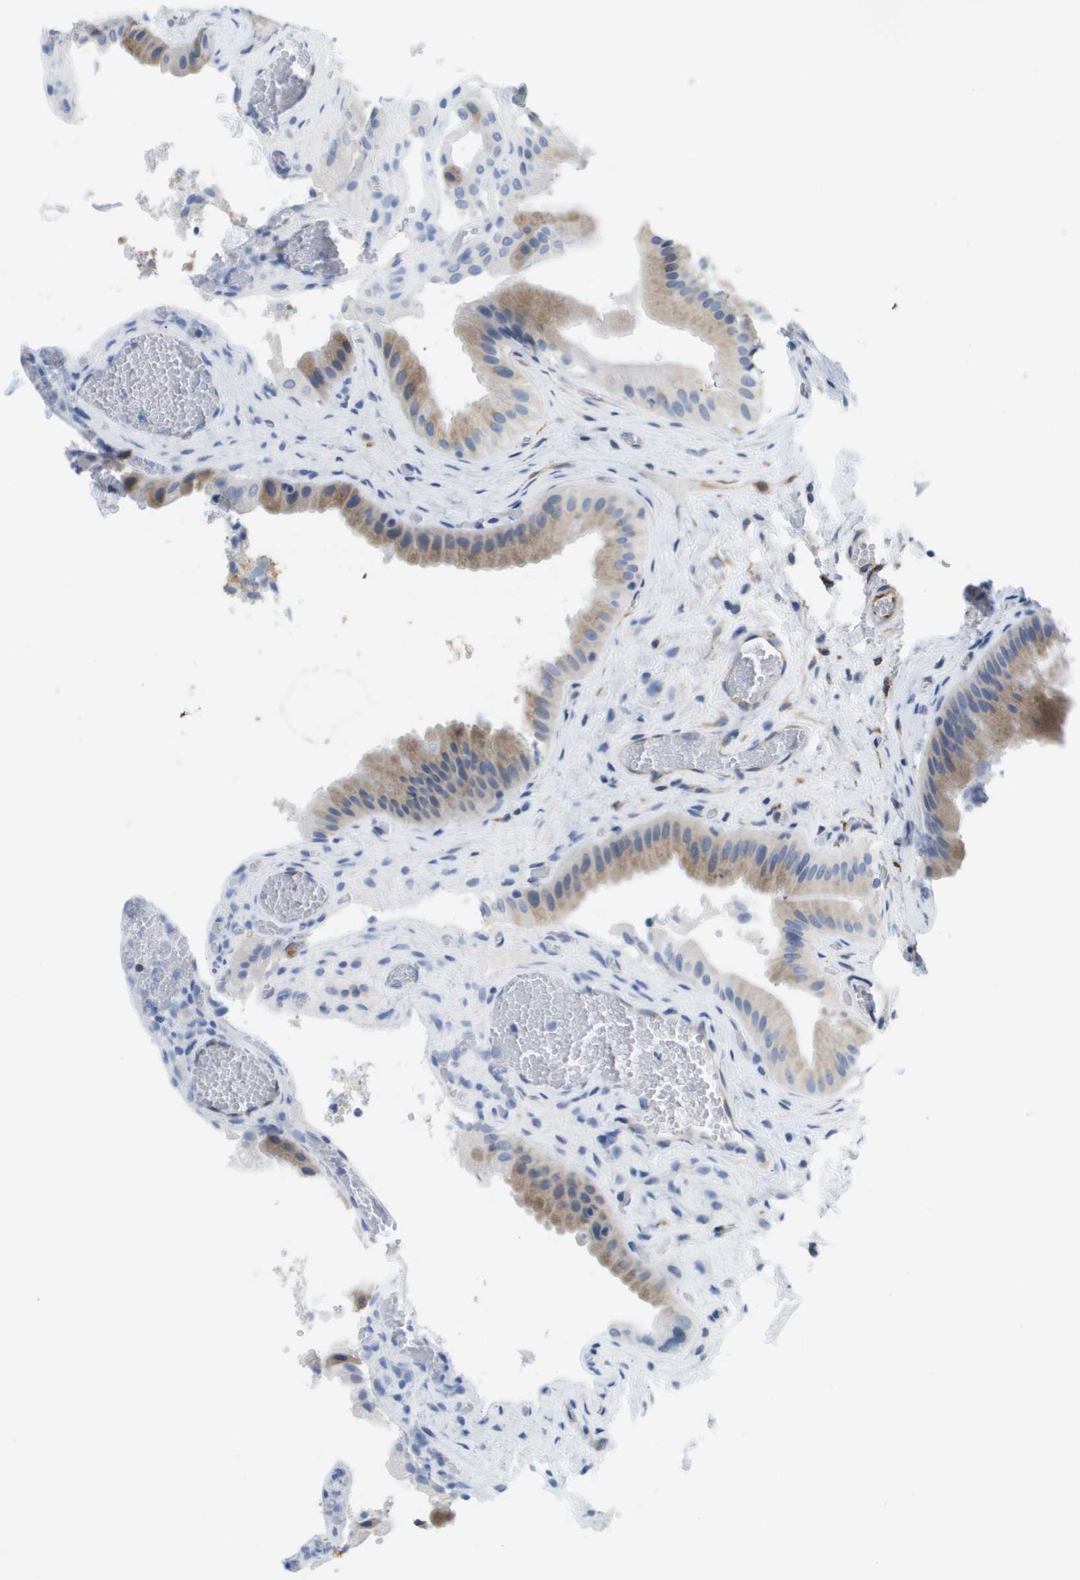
{"staining": {"intensity": "weak", "quantity": "25%-75%", "location": "cytoplasmic/membranous"}, "tissue": "gallbladder", "cell_type": "Glandular cells", "image_type": "normal", "snomed": [{"axis": "morphology", "description": "Normal tissue, NOS"}, {"axis": "topography", "description": "Gallbladder"}], "caption": "Immunohistochemistry of benign human gallbladder shows low levels of weak cytoplasmic/membranous positivity in about 25%-75% of glandular cells.", "gene": "ST3GAL2", "patient": {"sex": "male", "age": 49}}